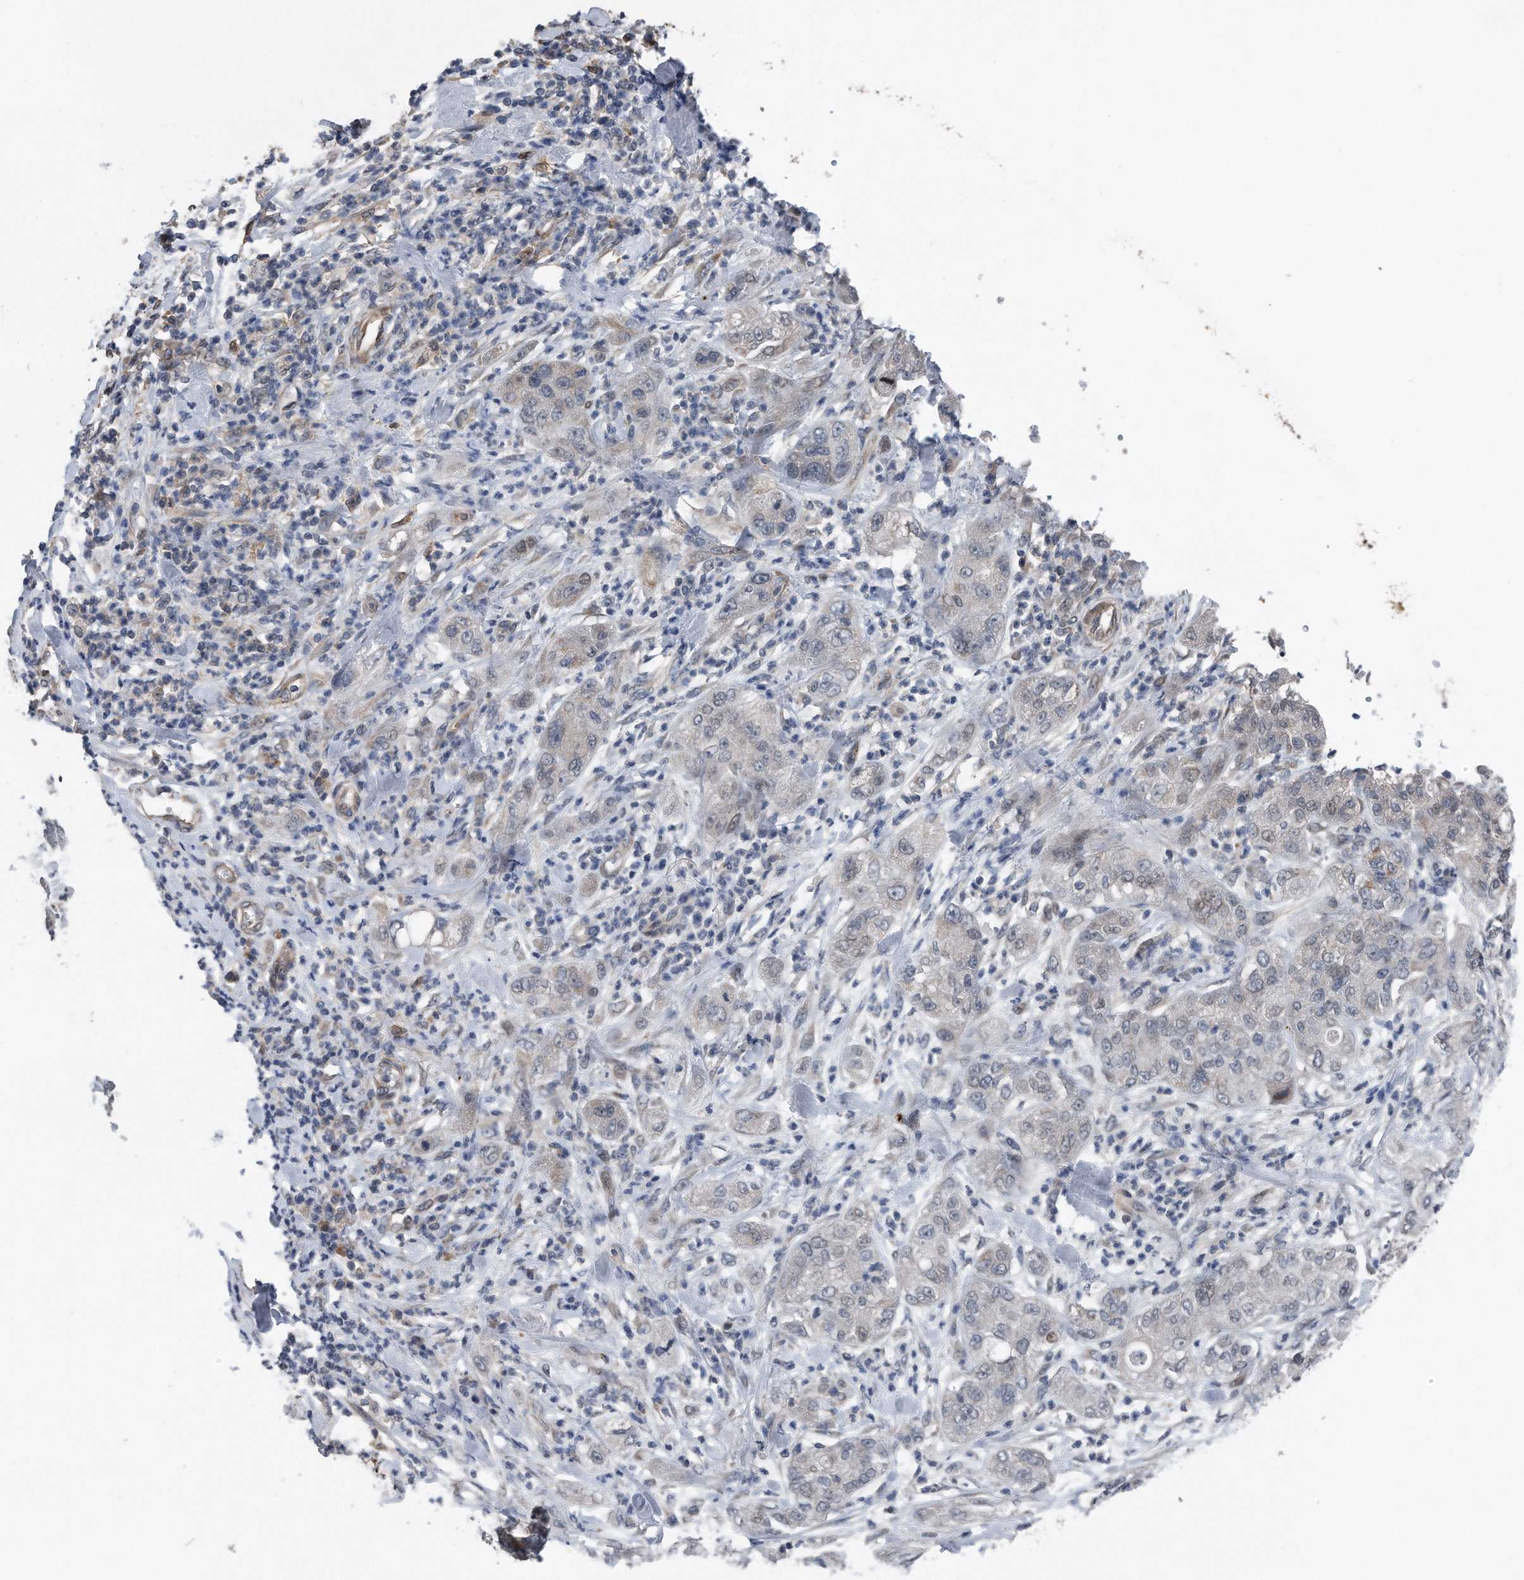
{"staining": {"intensity": "negative", "quantity": "none", "location": "none"}, "tissue": "pancreatic cancer", "cell_type": "Tumor cells", "image_type": "cancer", "snomed": [{"axis": "morphology", "description": "Adenocarcinoma, NOS"}, {"axis": "topography", "description": "Pancreas"}], "caption": "Tumor cells are negative for brown protein staining in pancreatic cancer.", "gene": "DST", "patient": {"sex": "female", "age": 78}}